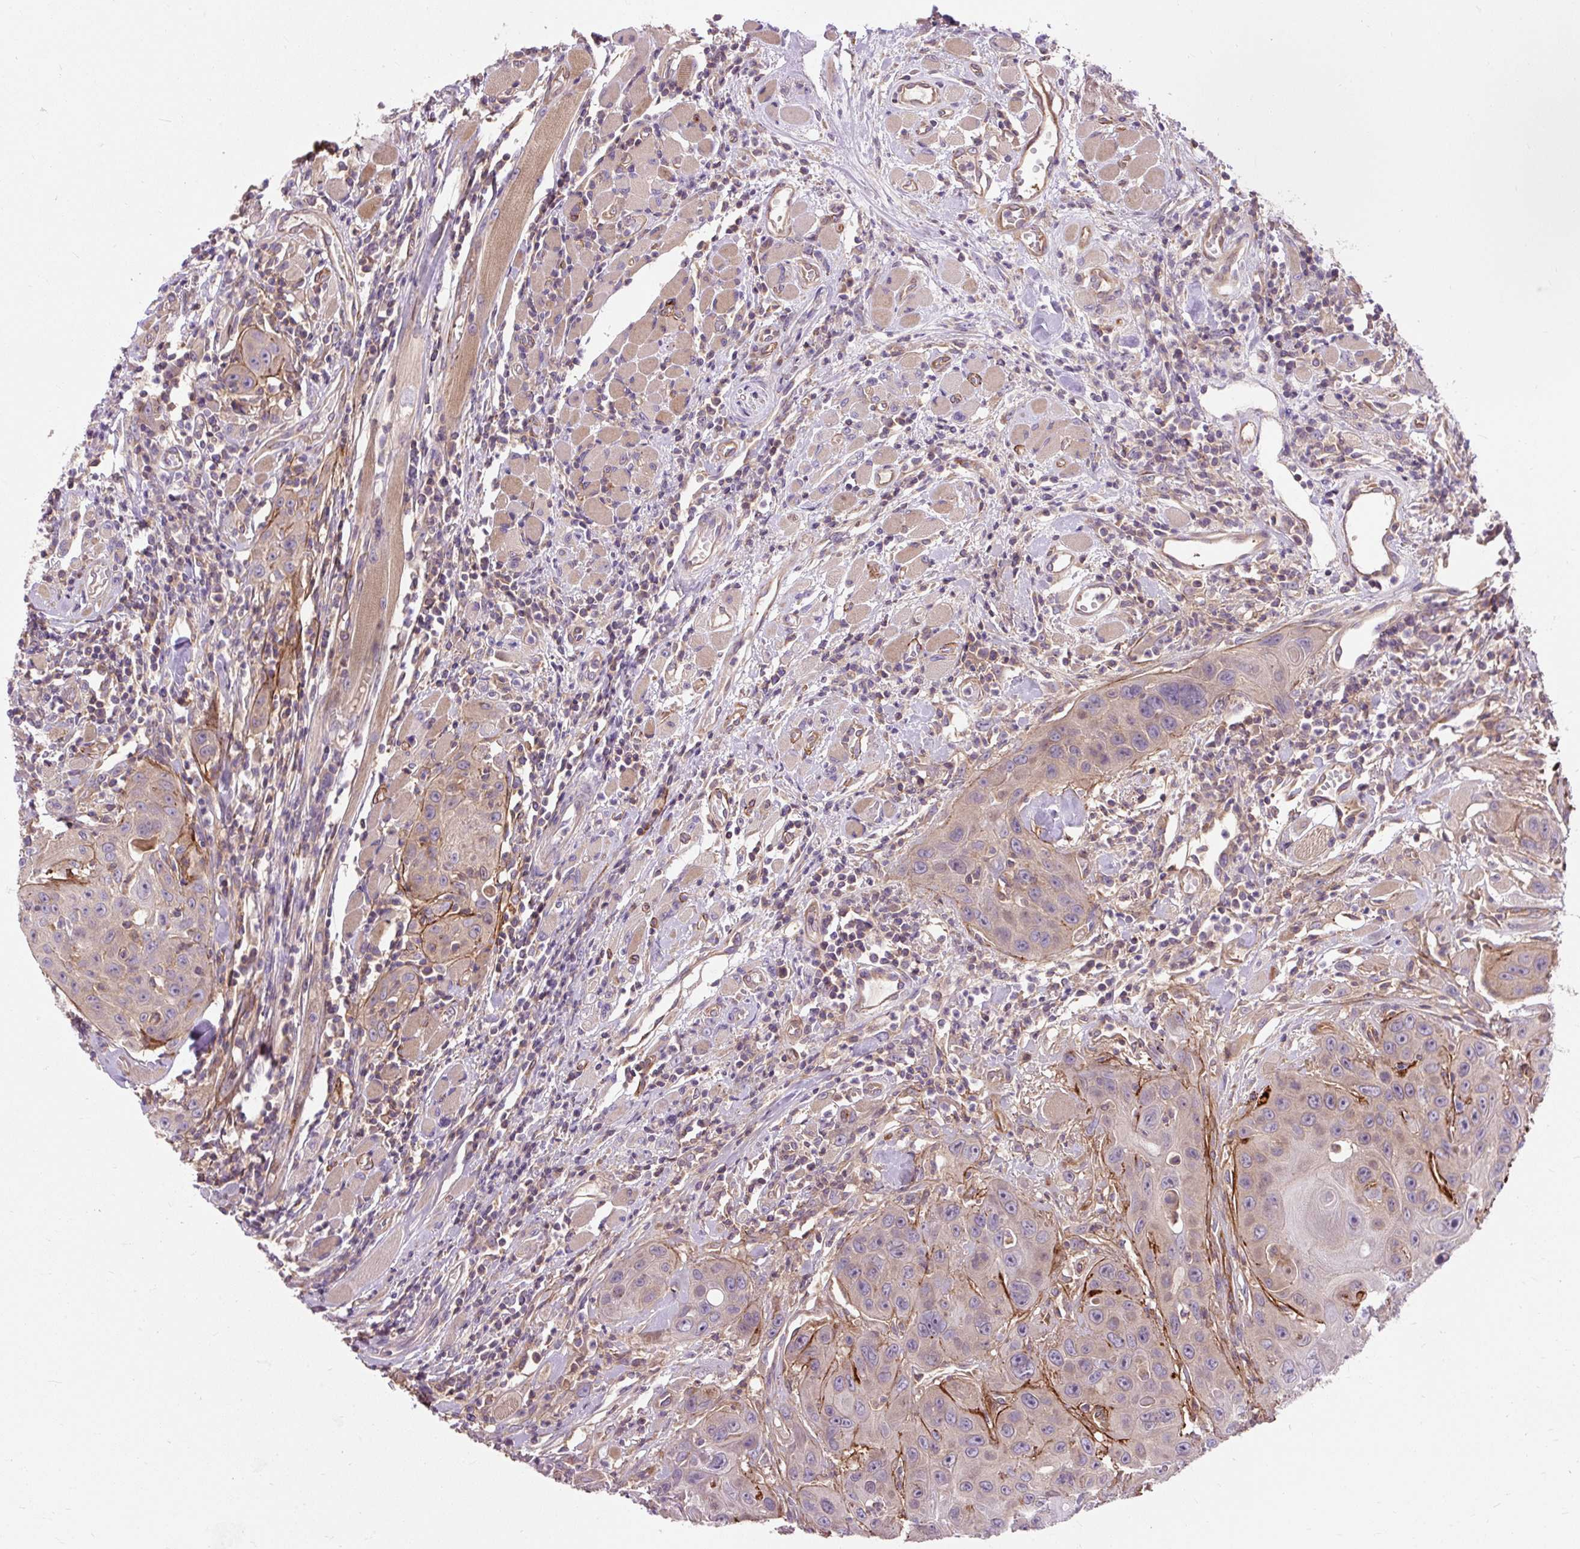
{"staining": {"intensity": "weak", "quantity": "<25%", "location": "cytoplasmic/membranous"}, "tissue": "head and neck cancer", "cell_type": "Tumor cells", "image_type": "cancer", "snomed": [{"axis": "morphology", "description": "Squamous cell carcinoma, NOS"}, {"axis": "topography", "description": "Head-Neck"}], "caption": "Squamous cell carcinoma (head and neck) stained for a protein using immunohistochemistry shows no expression tumor cells.", "gene": "PCDHGB3", "patient": {"sex": "female", "age": 59}}